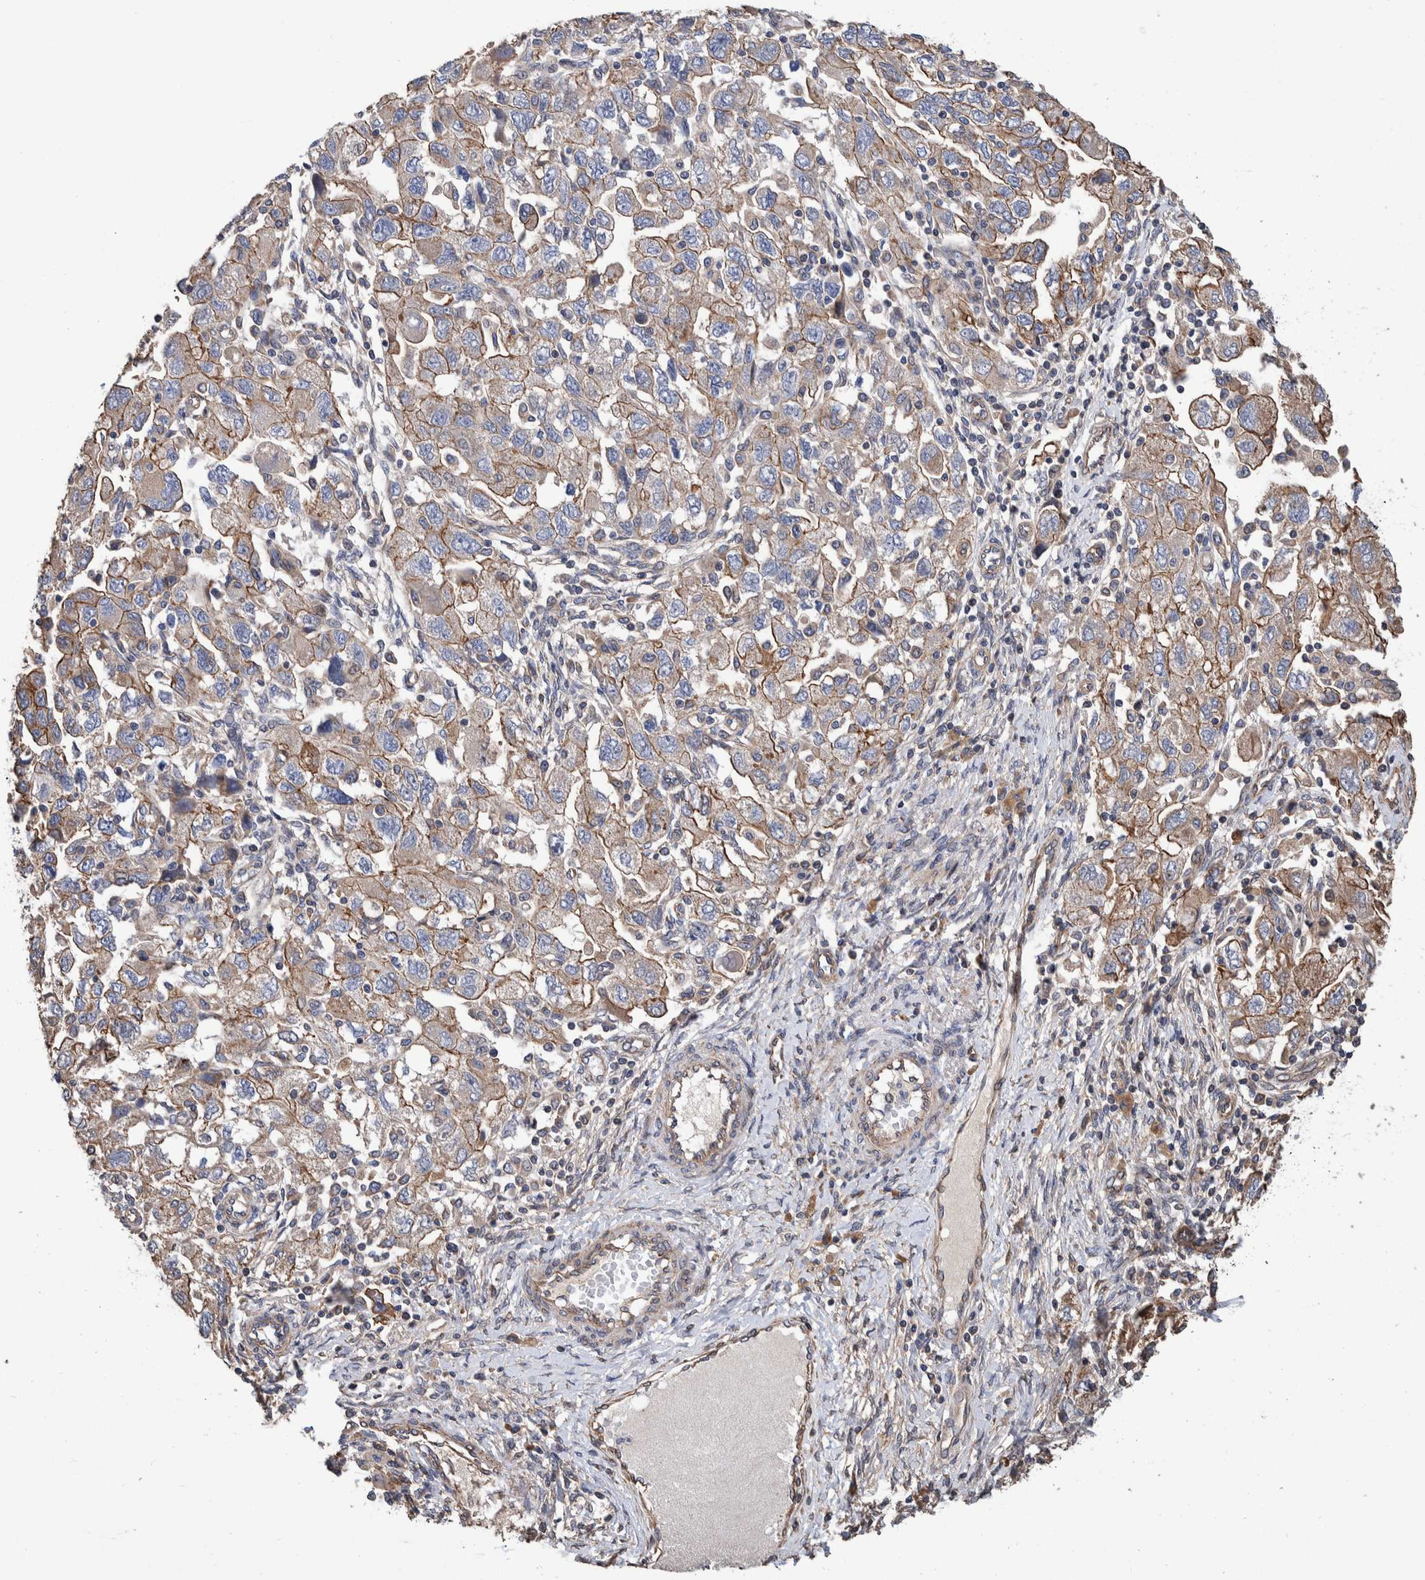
{"staining": {"intensity": "moderate", "quantity": "<25%", "location": "cytoplasmic/membranous"}, "tissue": "ovarian cancer", "cell_type": "Tumor cells", "image_type": "cancer", "snomed": [{"axis": "morphology", "description": "Carcinoma, NOS"}, {"axis": "morphology", "description": "Cystadenocarcinoma, serous, NOS"}, {"axis": "topography", "description": "Ovary"}], "caption": "Protein expression analysis of ovarian serous cystadenocarcinoma reveals moderate cytoplasmic/membranous positivity in approximately <25% of tumor cells. The staining is performed using DAB (3,3'-diaminobenzidine) brown chromogen to label protein expression. The nuclei are counter-stained blue using hematoxylin.", "gene": "SLC45A4", "patient": {"sex": "female", "age": 69}}